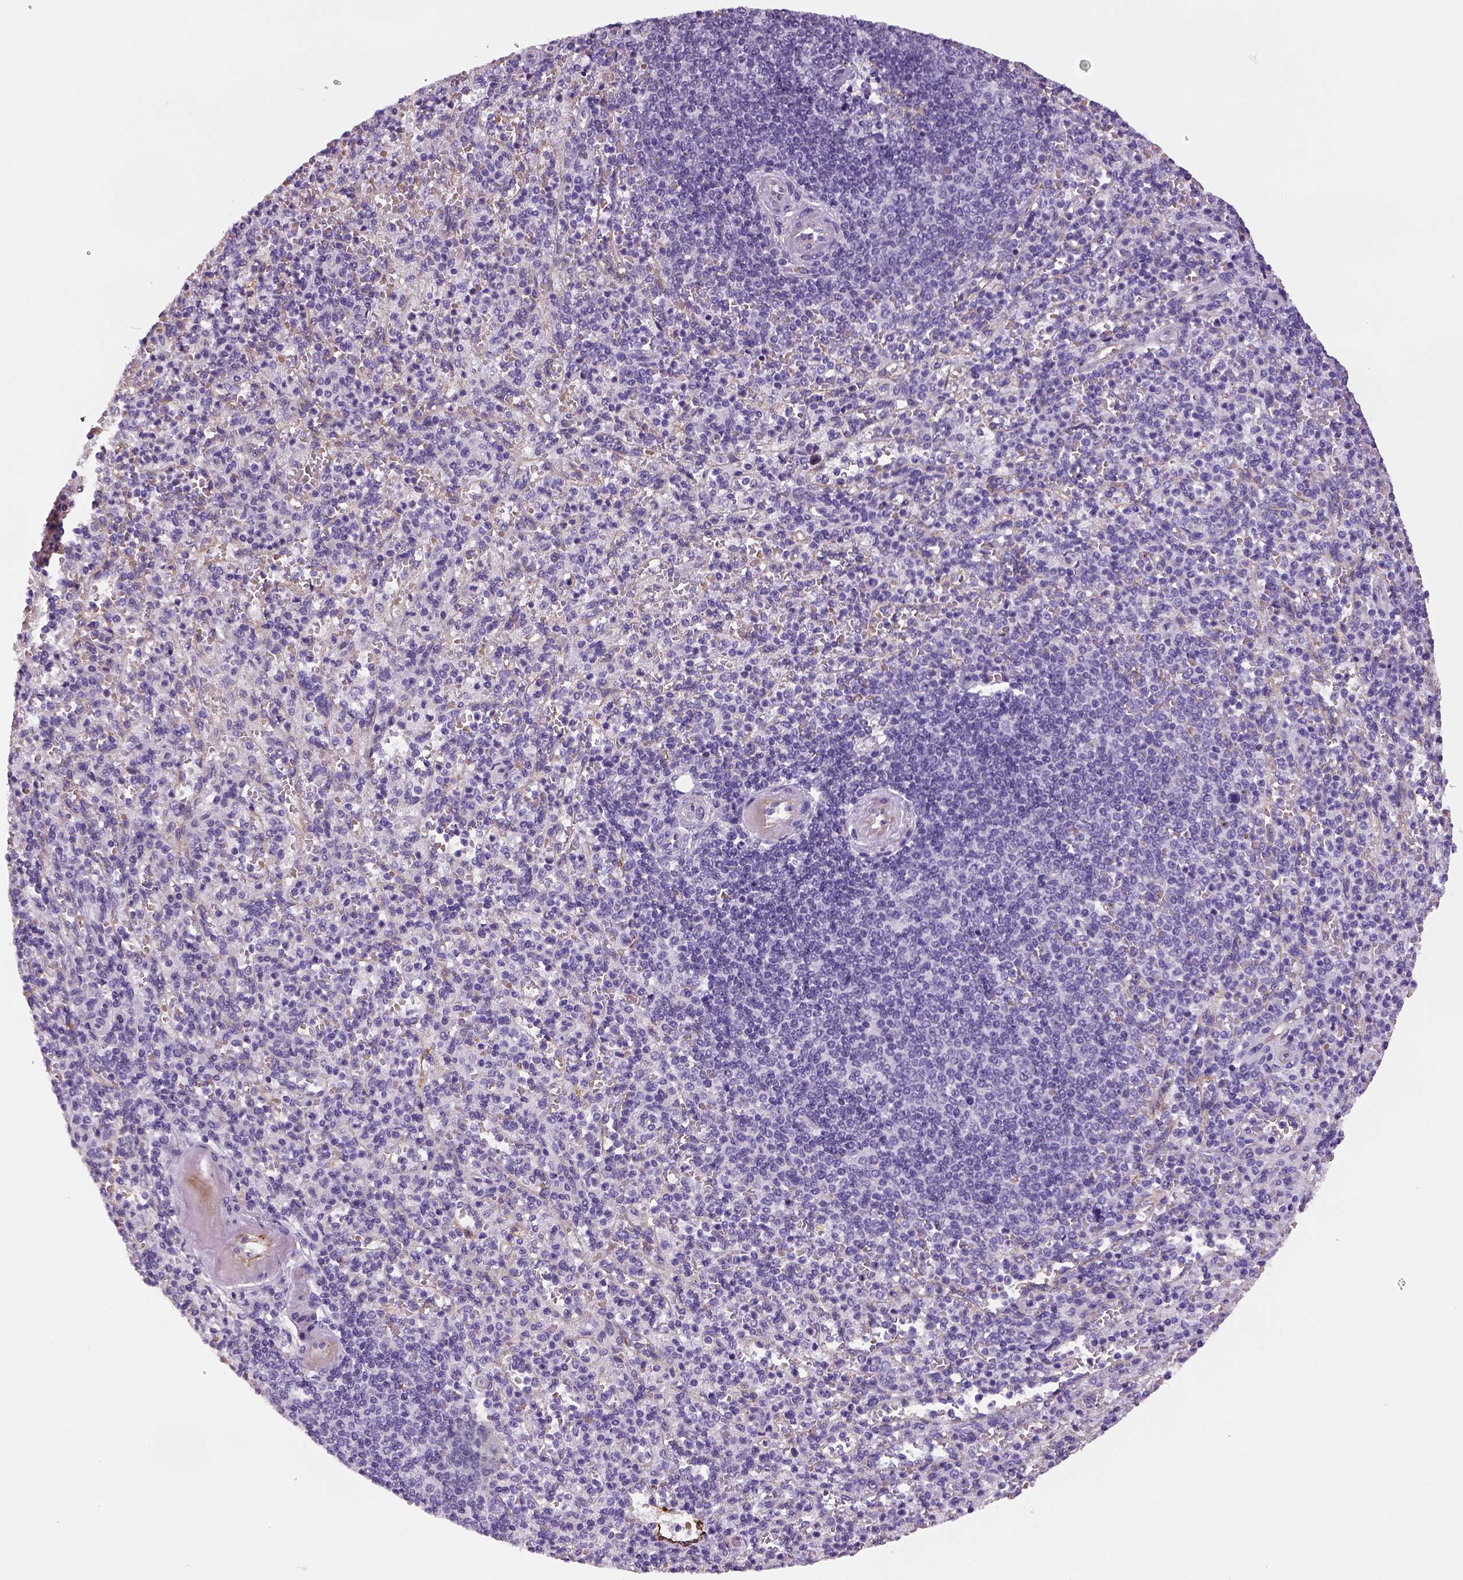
{"staining": {"intensity": "negative", "quantity": "none", "location": "none"}, "tissue": "spleen", "cell_type": "Cells in red pulp", "image_type": "normal", "snomed": [{"axis": "morphology", "description": "Normal tissue, NOS"}, {"axis": "topography", "description": "Spleen"}], "caption": "This is an IHC photomicrograph of unremarkable spleen. There is no staining in cells in red pulp.", "gene": "ENSG00000250349", "patient": {"sex": "female", "age": 74}}